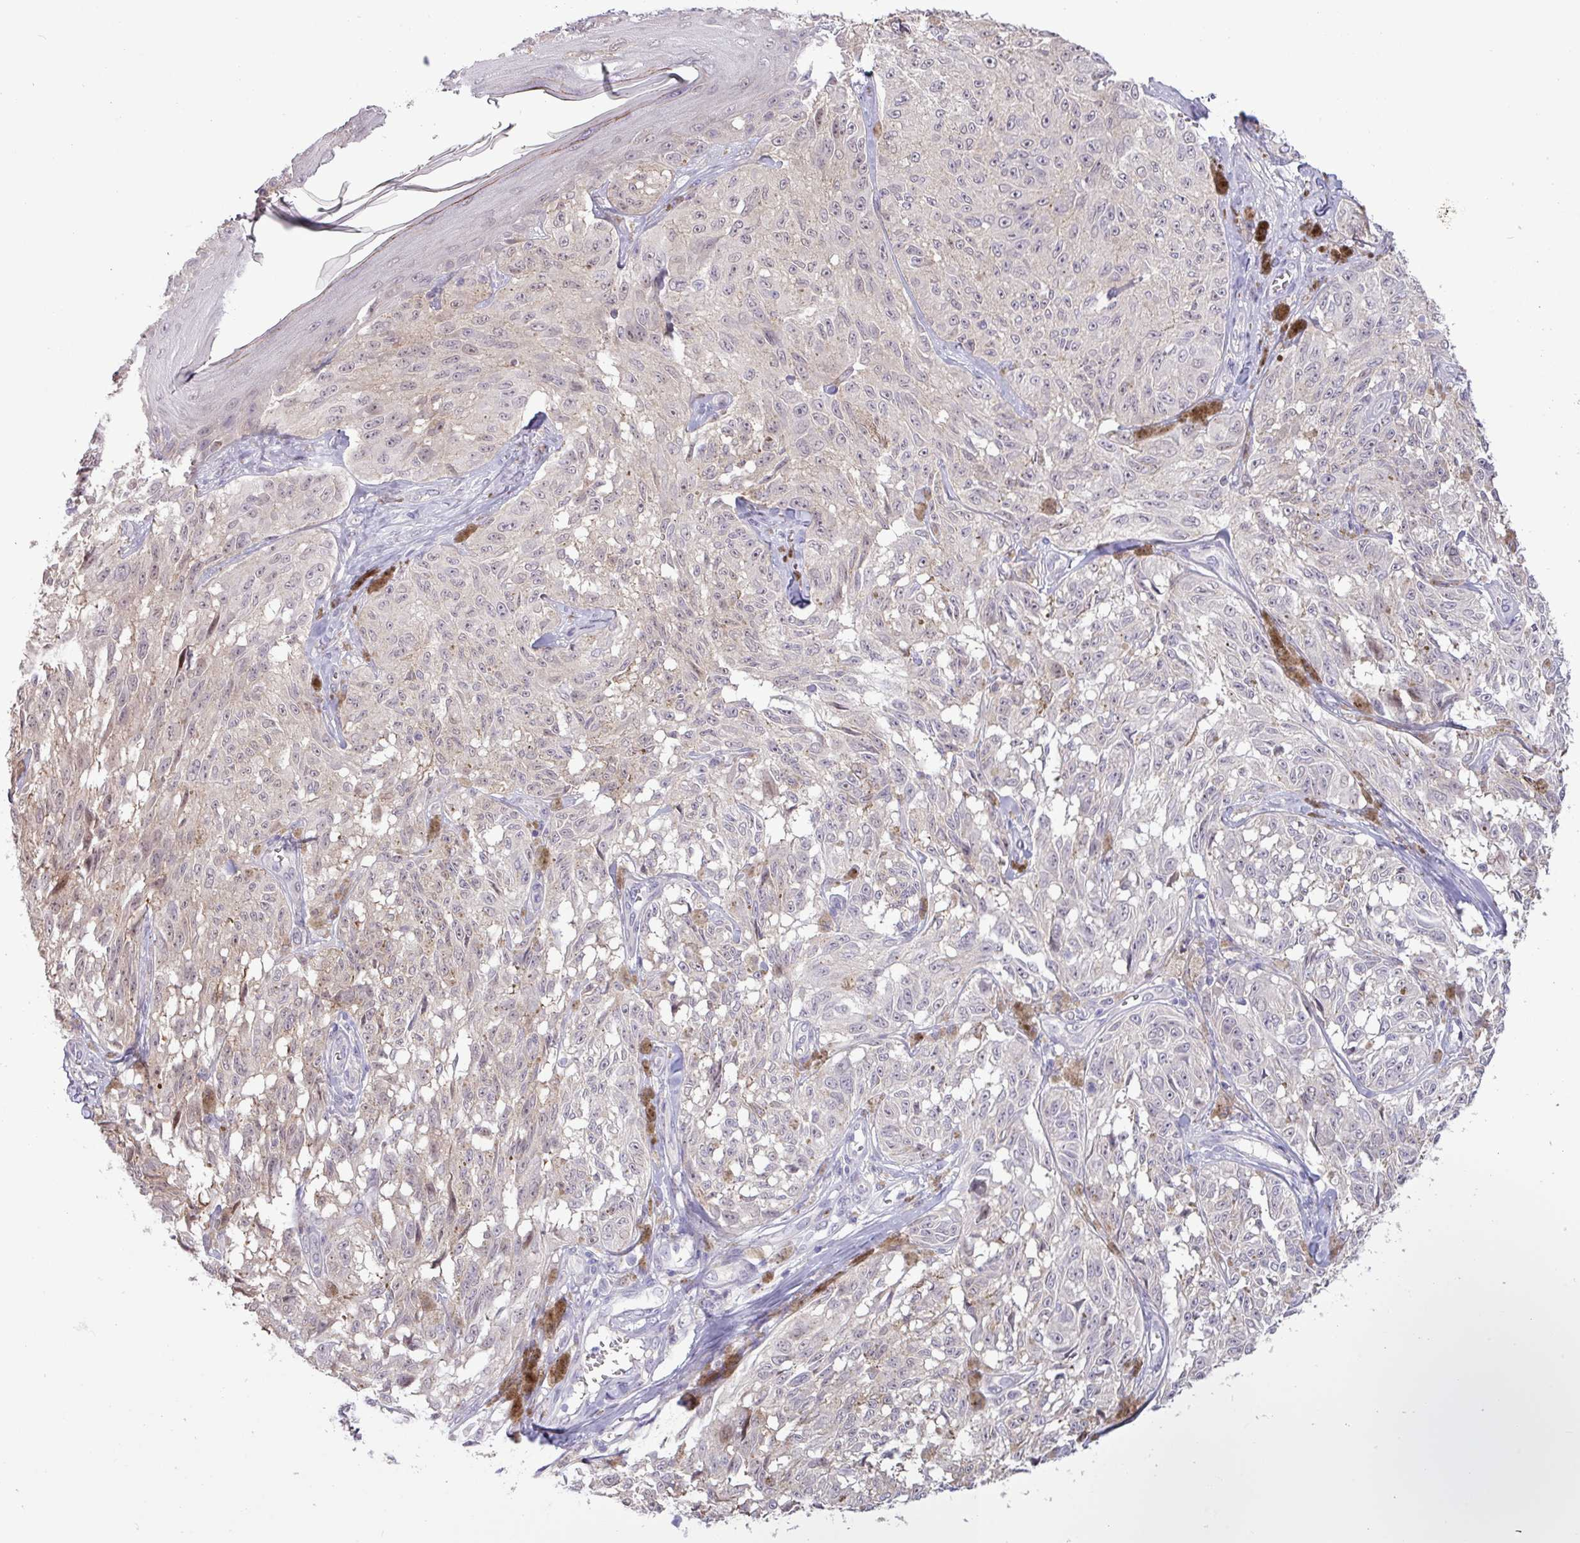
{"staining": {"intensity": "negative", "quantity": "none", "location": "none"}, "tissue": "melanoma", "cell_type": "Tumor cells", "image_type": "cancer", "snomed": [{"axis": "morphology", "description": "Malignant melanoma, NOS"}, {"axis": "topography", "description": "Skin"}], "caption": "The micrograph shows no significant expression in tumor cells of melanoma.", "gene": "RIPPLY1", "patient": {"sex": "male", "age": 68}}